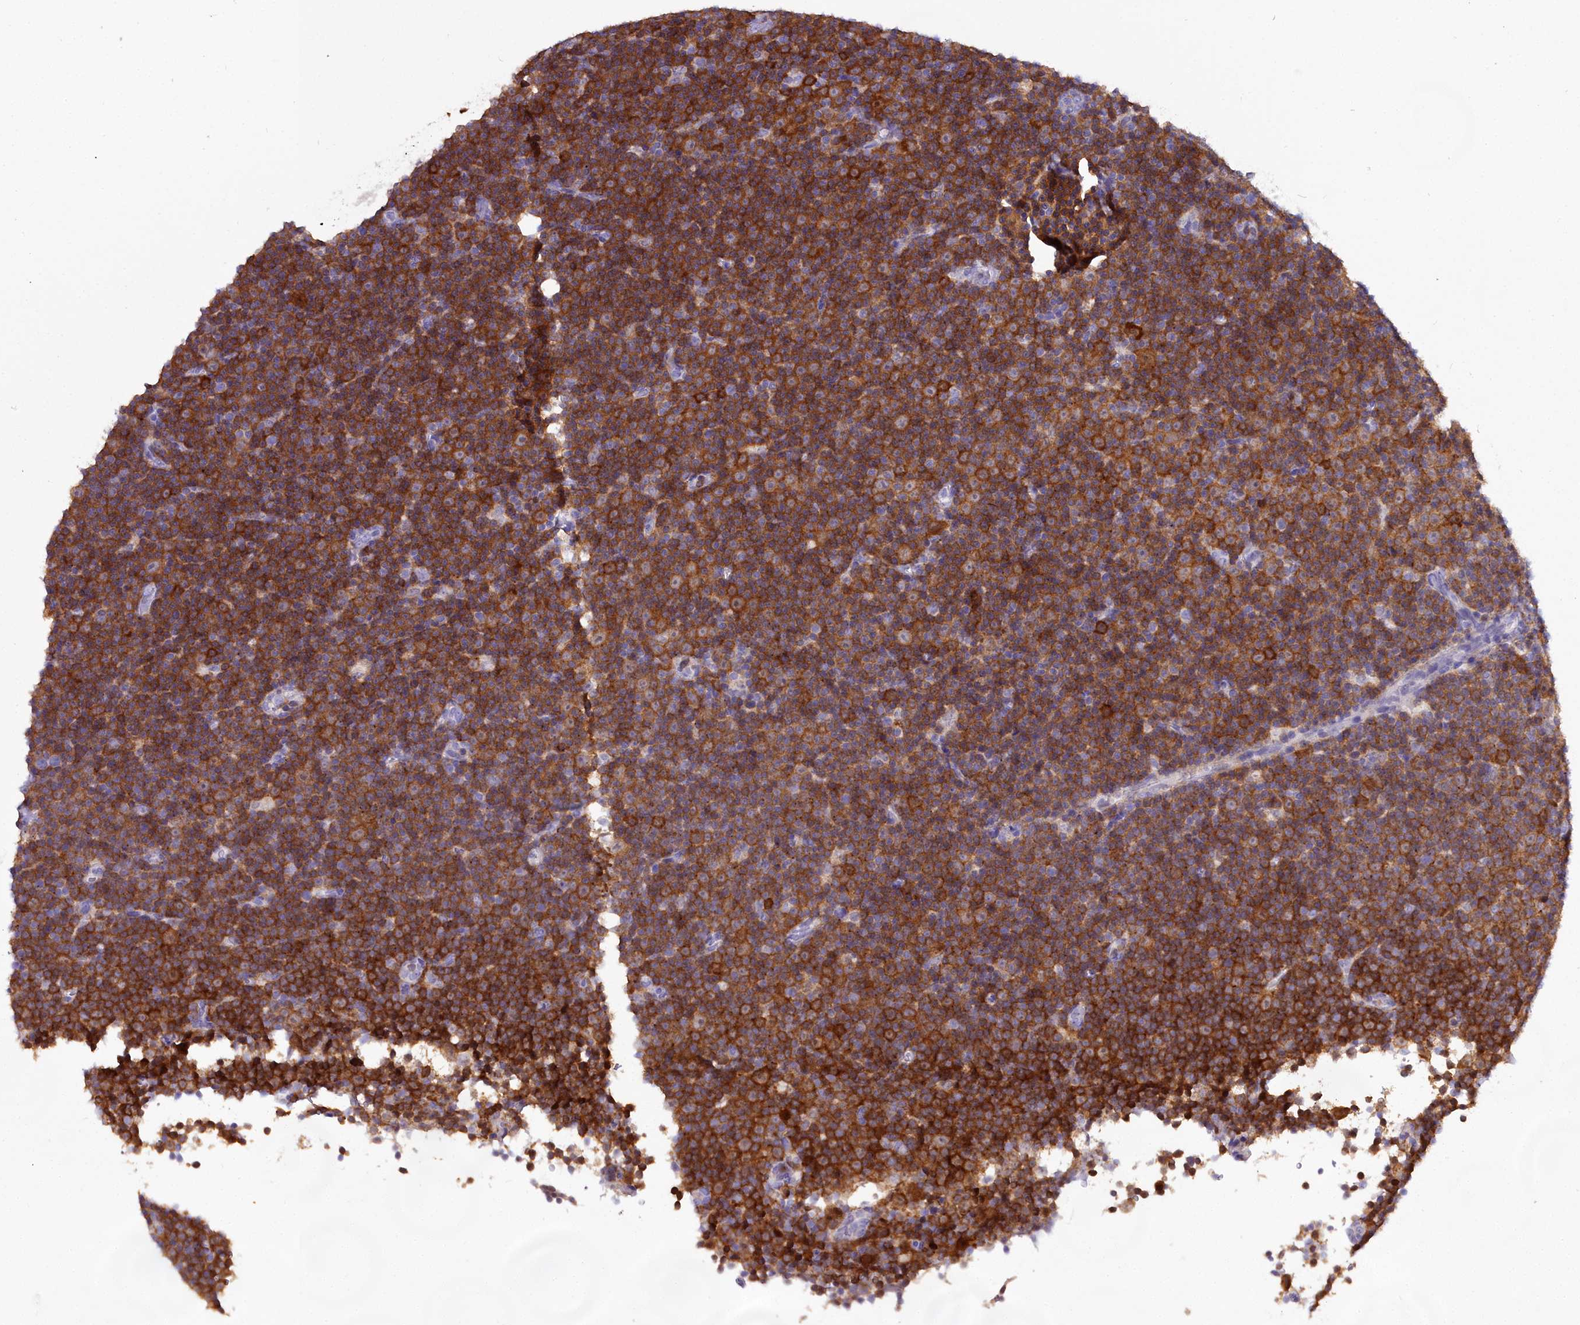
{"staining": {"intensity": "strong", "quantity": ">75%", "location": "cytoplasmic/membranous"}, "tissue": "lymphoma", "cell_type": "Tumor cells", "image_type": "cancer", "snomed": [{"axis": "morphology", "description": "Malignant lymphoma, non-Hodgkin's type, Low grade"}, {"axis": "topography", "description": "Lymph node"}], "caption": "The image displays a brown stain indicating the presence of a protein in the cytoplasmic/membranous of tumor cells in low-grade malignant lymphoma, non-Hodgkin's type.", "gene": "BLNK", "patient": {"sex": "female", "age": 67}}